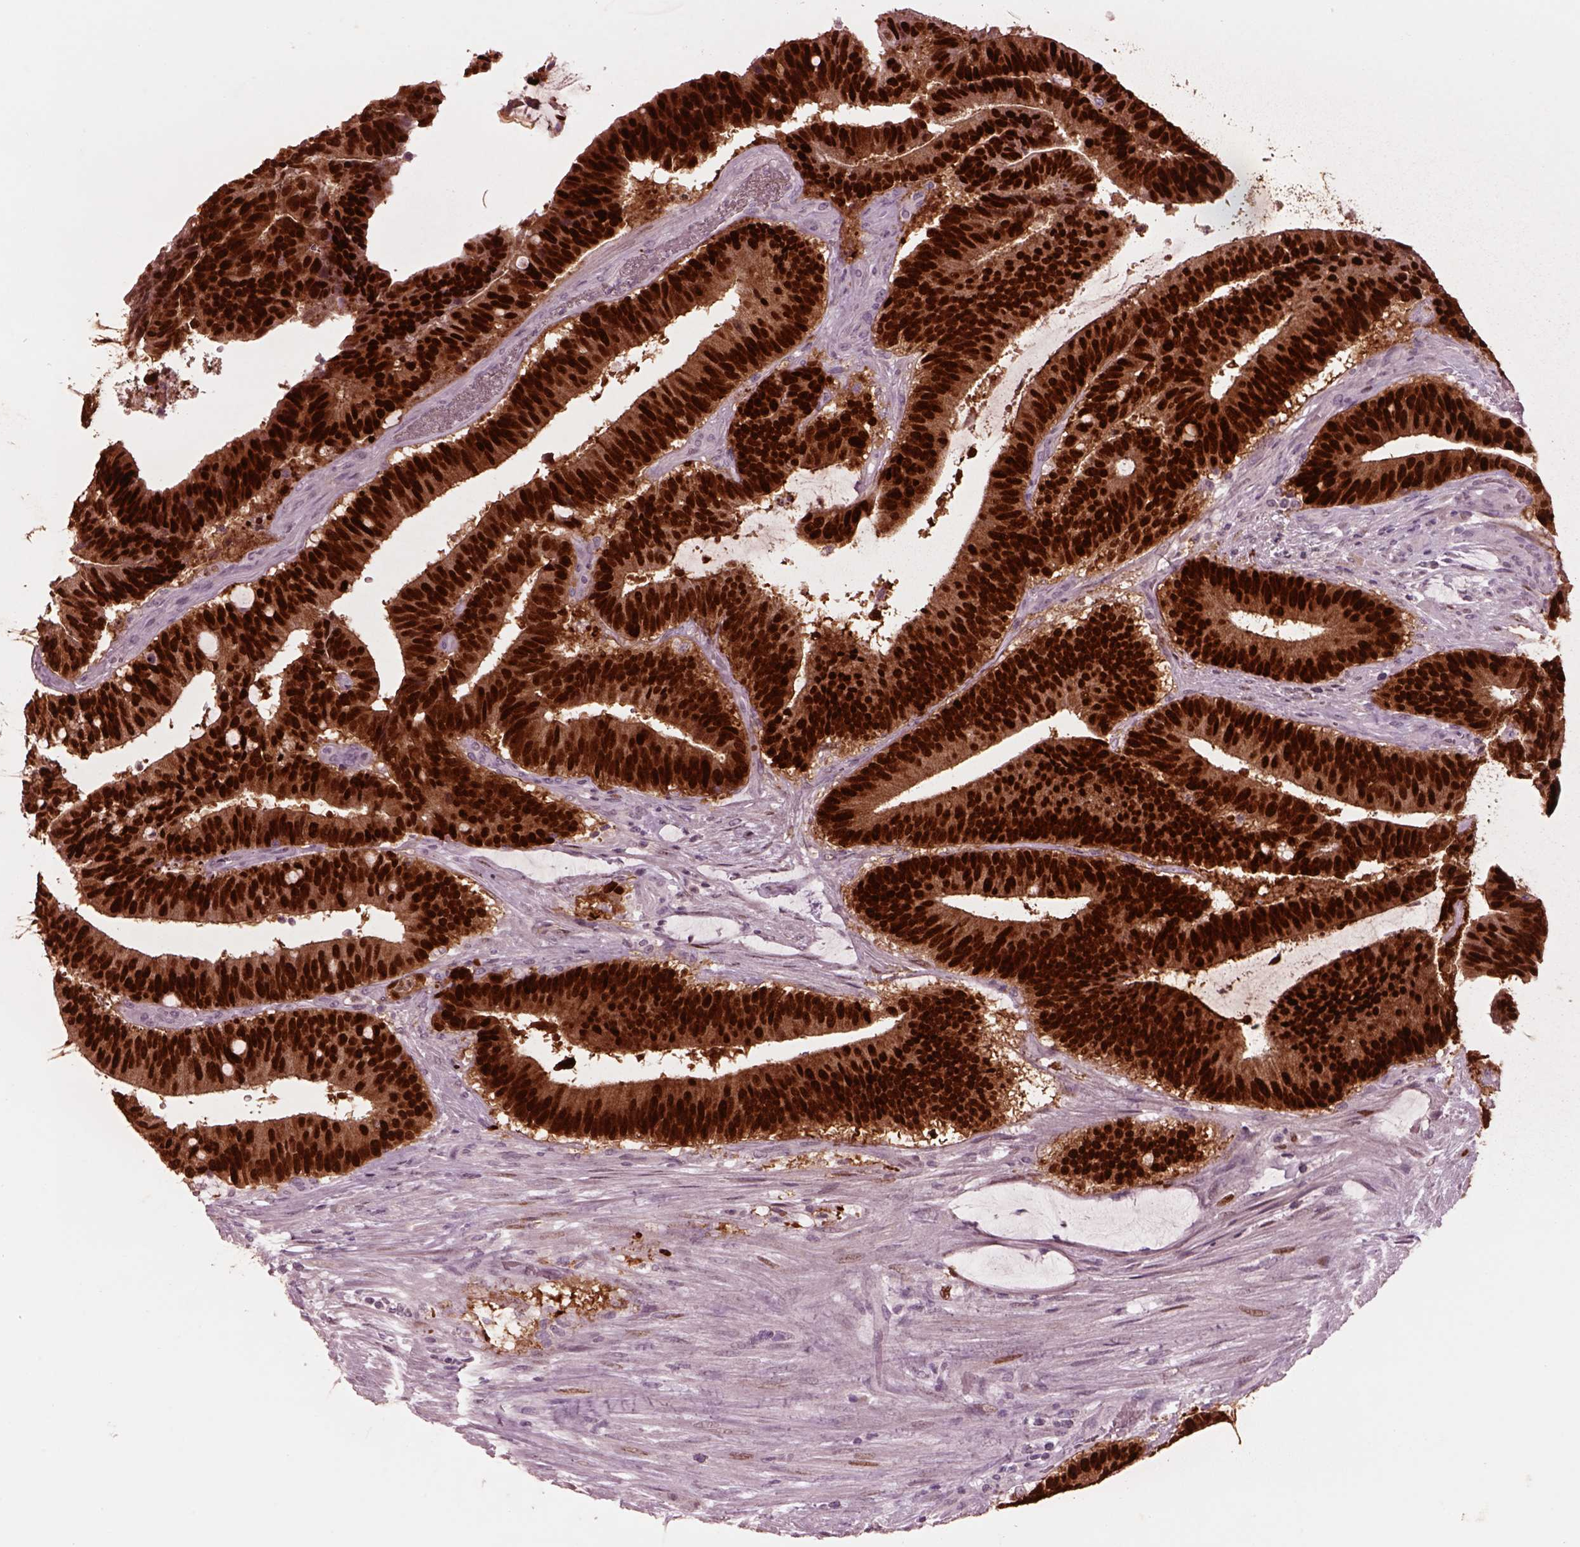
{"staining": {"intensity": "strong", "quantity": ">75%", "location": "cytoplasmic/membranous,nuclear"}, "tissue": "colorectal cancer", "cell_type": "Tumor cells", "image_type": "cancer", "snomed": [{"axis": "morphology", "description": "Adenocarcinoma, NOS"}, {"axis": "topography", "description": "Colon"}], "caption": "Adenocarcinoma (colorectal) stained for a protein (brown) shows strong cytoplasmic/membranous and nuclear positive positivity in approximately >75% of tumor cells.", "gene": "SOX9", "patient": {"sex": "female", "age": 43}}